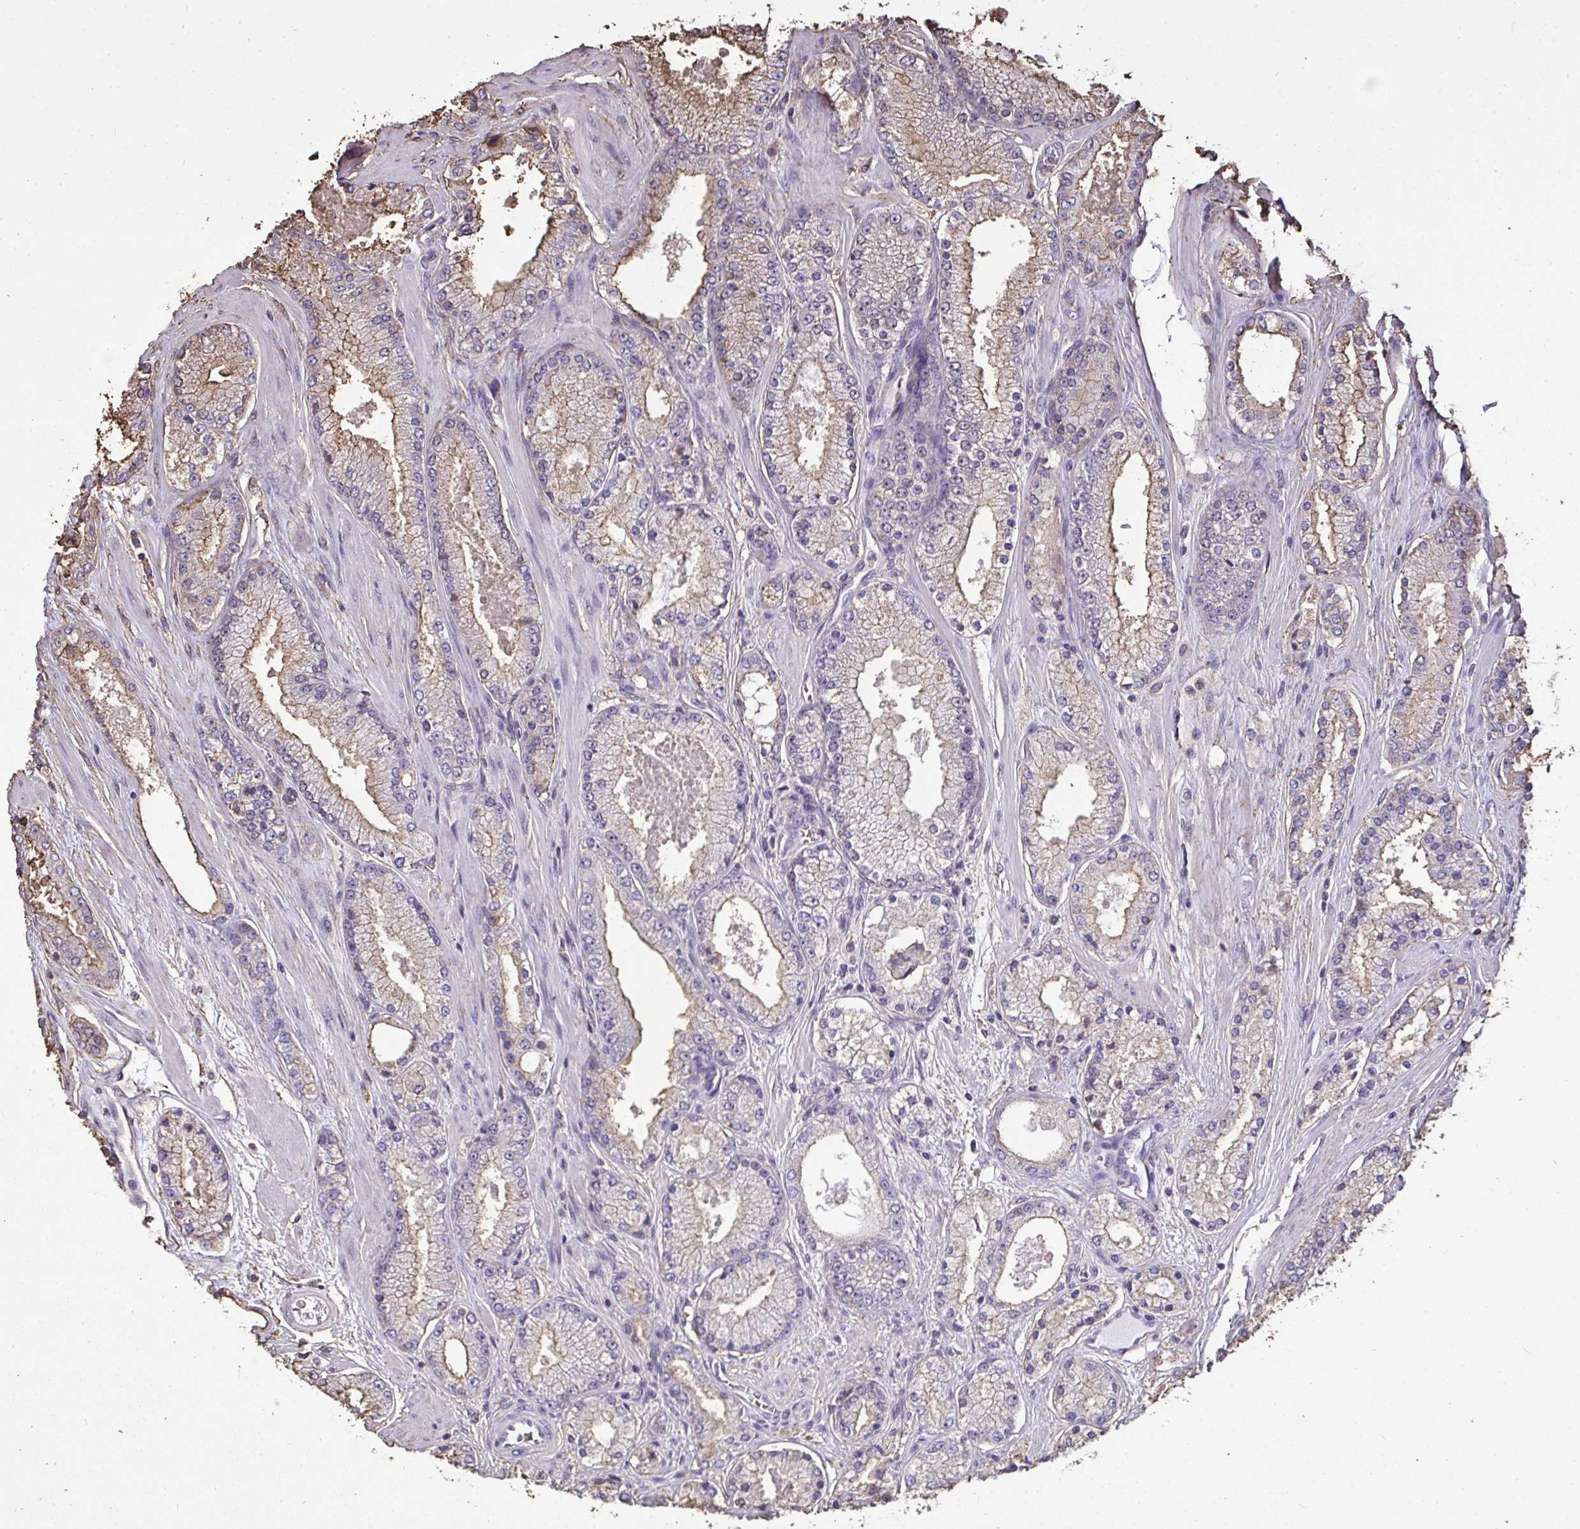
{"staining": {"intensity": "weak", "quantity": "25%-75%", "location": "cytoplasmic/membranous"}, "tissue": "prostate cancer", "cell_type": "Tumor cells", "image_type": "cancer", "snomed": [{"axis": "morphology", "description": "Adenocarcinoma, High grade"}, {"axis": "topography", "description": "Prostate"}], "caption": "Protein staining of prostate cancer tissue reveals weak cytoplasmic/membranous positivity in about 25%-75% of tumor cells.", "gene": "ANXA5", "patient": {"sex": "male", "age": 63}}